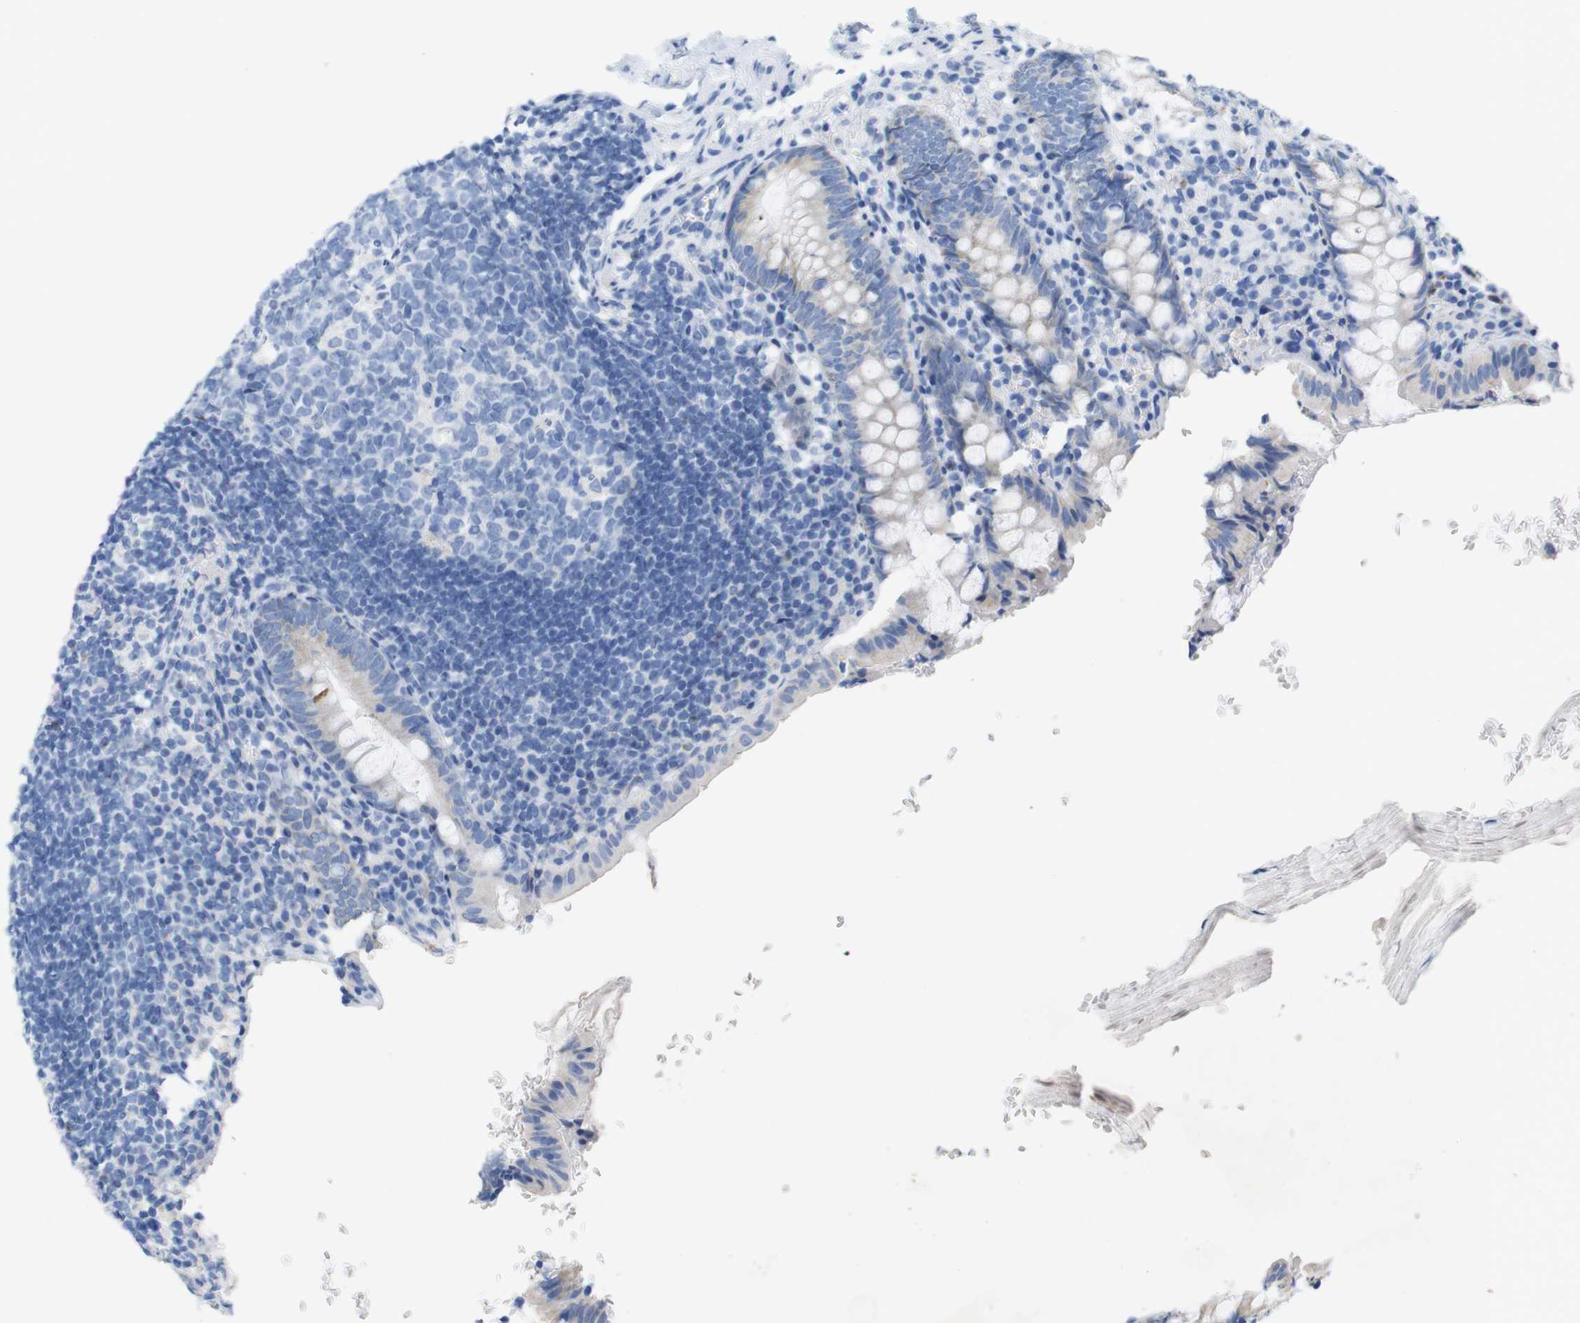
{"staining": {"intensity": "negative", "quantity": "none", "location": "none"}, "tissue": "appendix", "cell_type": "Glandular cells", "image_type": "normal", "snomed": [{"axis": "morphology", "description": "Normal tissue, NOS"}, {"axis": "topography", "description": "Appendix"}], "caption": "IHC histopathology image of benign appendix: human appendix stained with DAB reveals no significant protein staining in glandular cells.", "gene": "LAG3", "patient": {"sex": "female", "age": 10}}